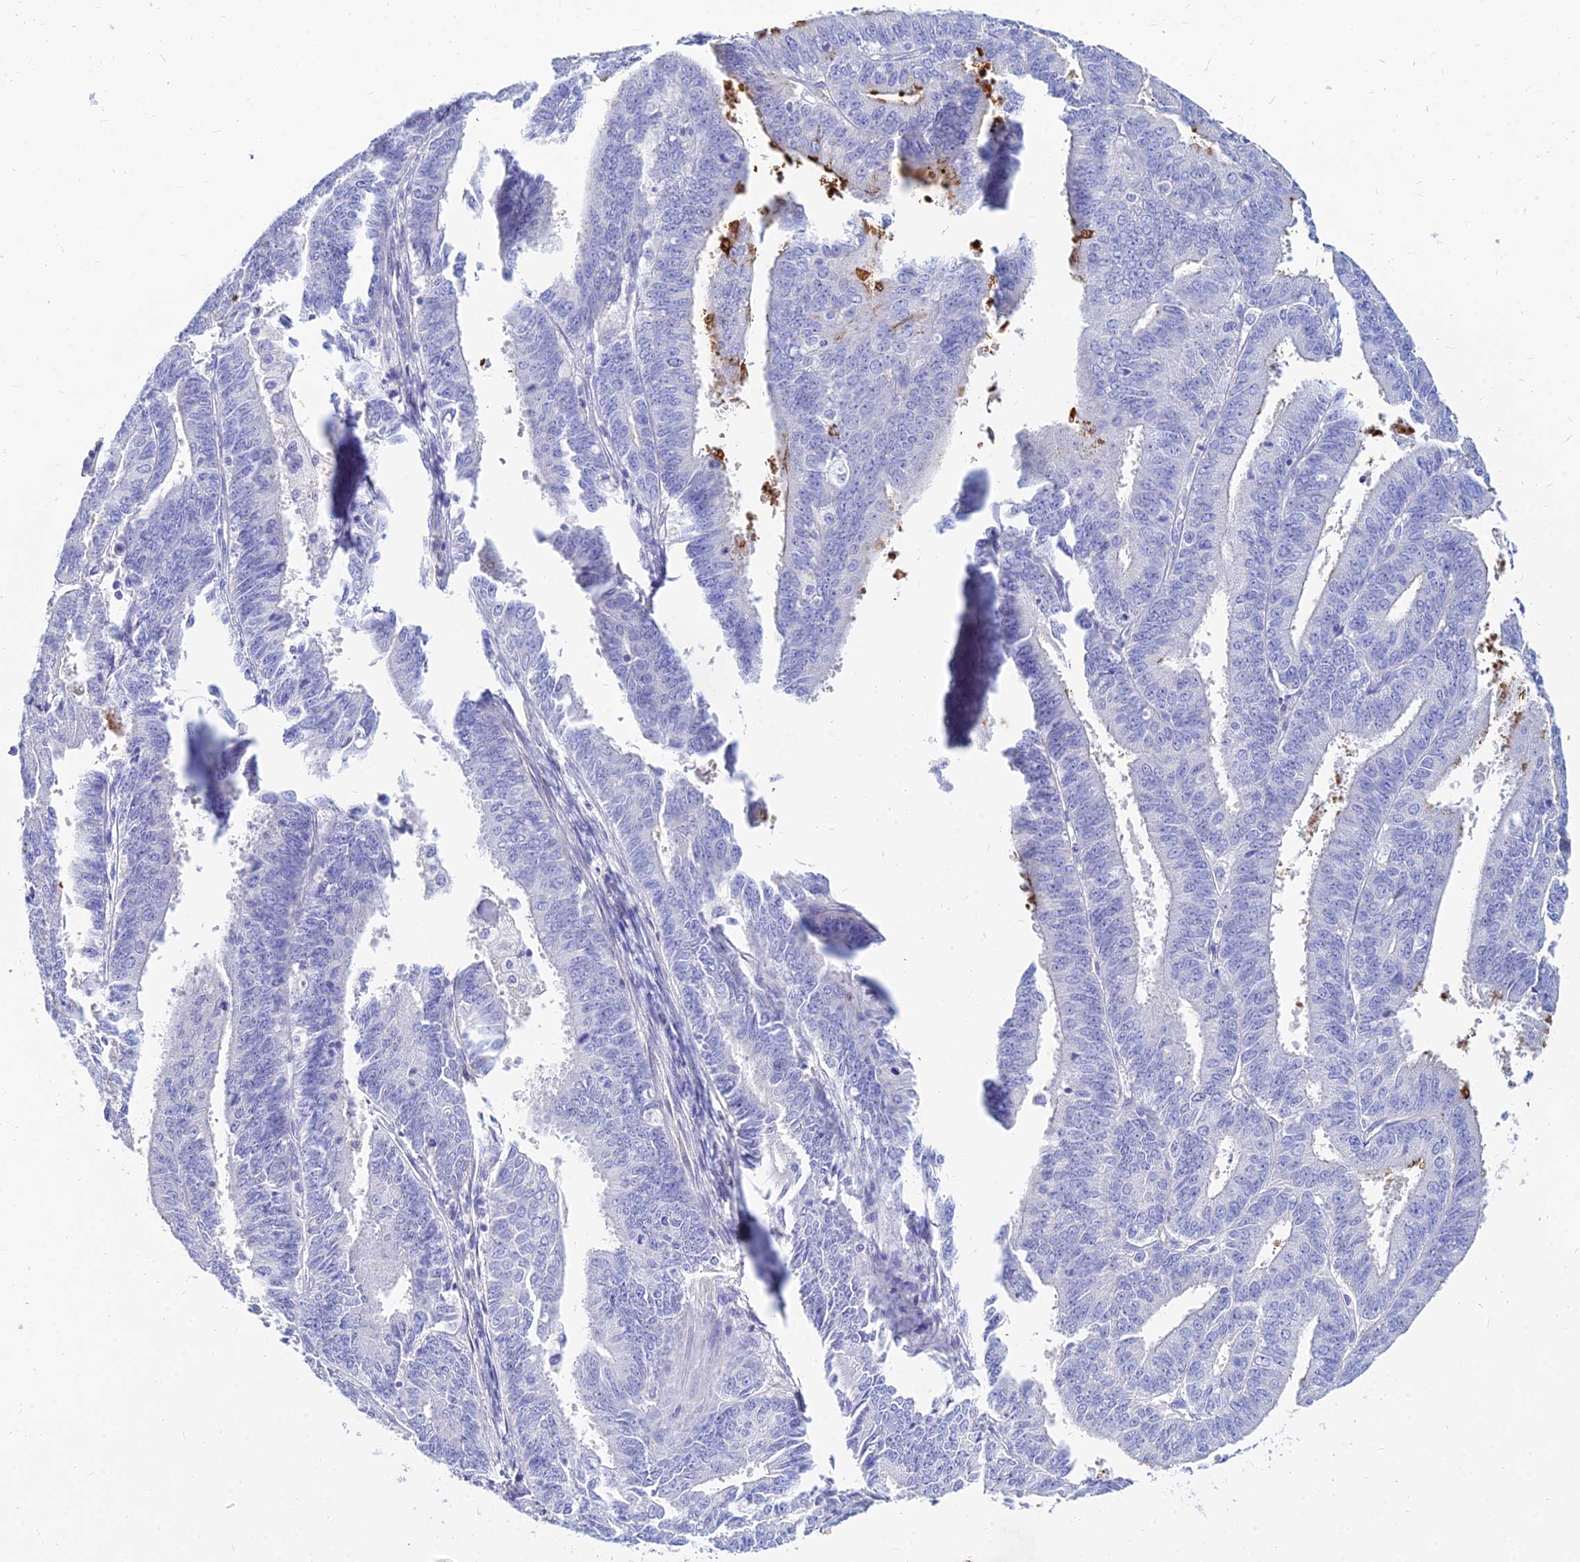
{"staining": {"intensity": "negative", "quantity": "none", "location": "none"}, "tissue": "endometrial cancer", "cell_type": "Tumor cells", "image_type": "cancer", "snomed": [{"axis": "morphology", "description": "Adenocarcinoma, NOS"}, {"axis": "topography", "description": "Endometrium"}], "caption": "The histopathology image demonstrates no staining of tumor cells in adenocarcinoma (endometrial).", "gene": "ZNF552", "patient": {"sex": "female", "age": 73}}